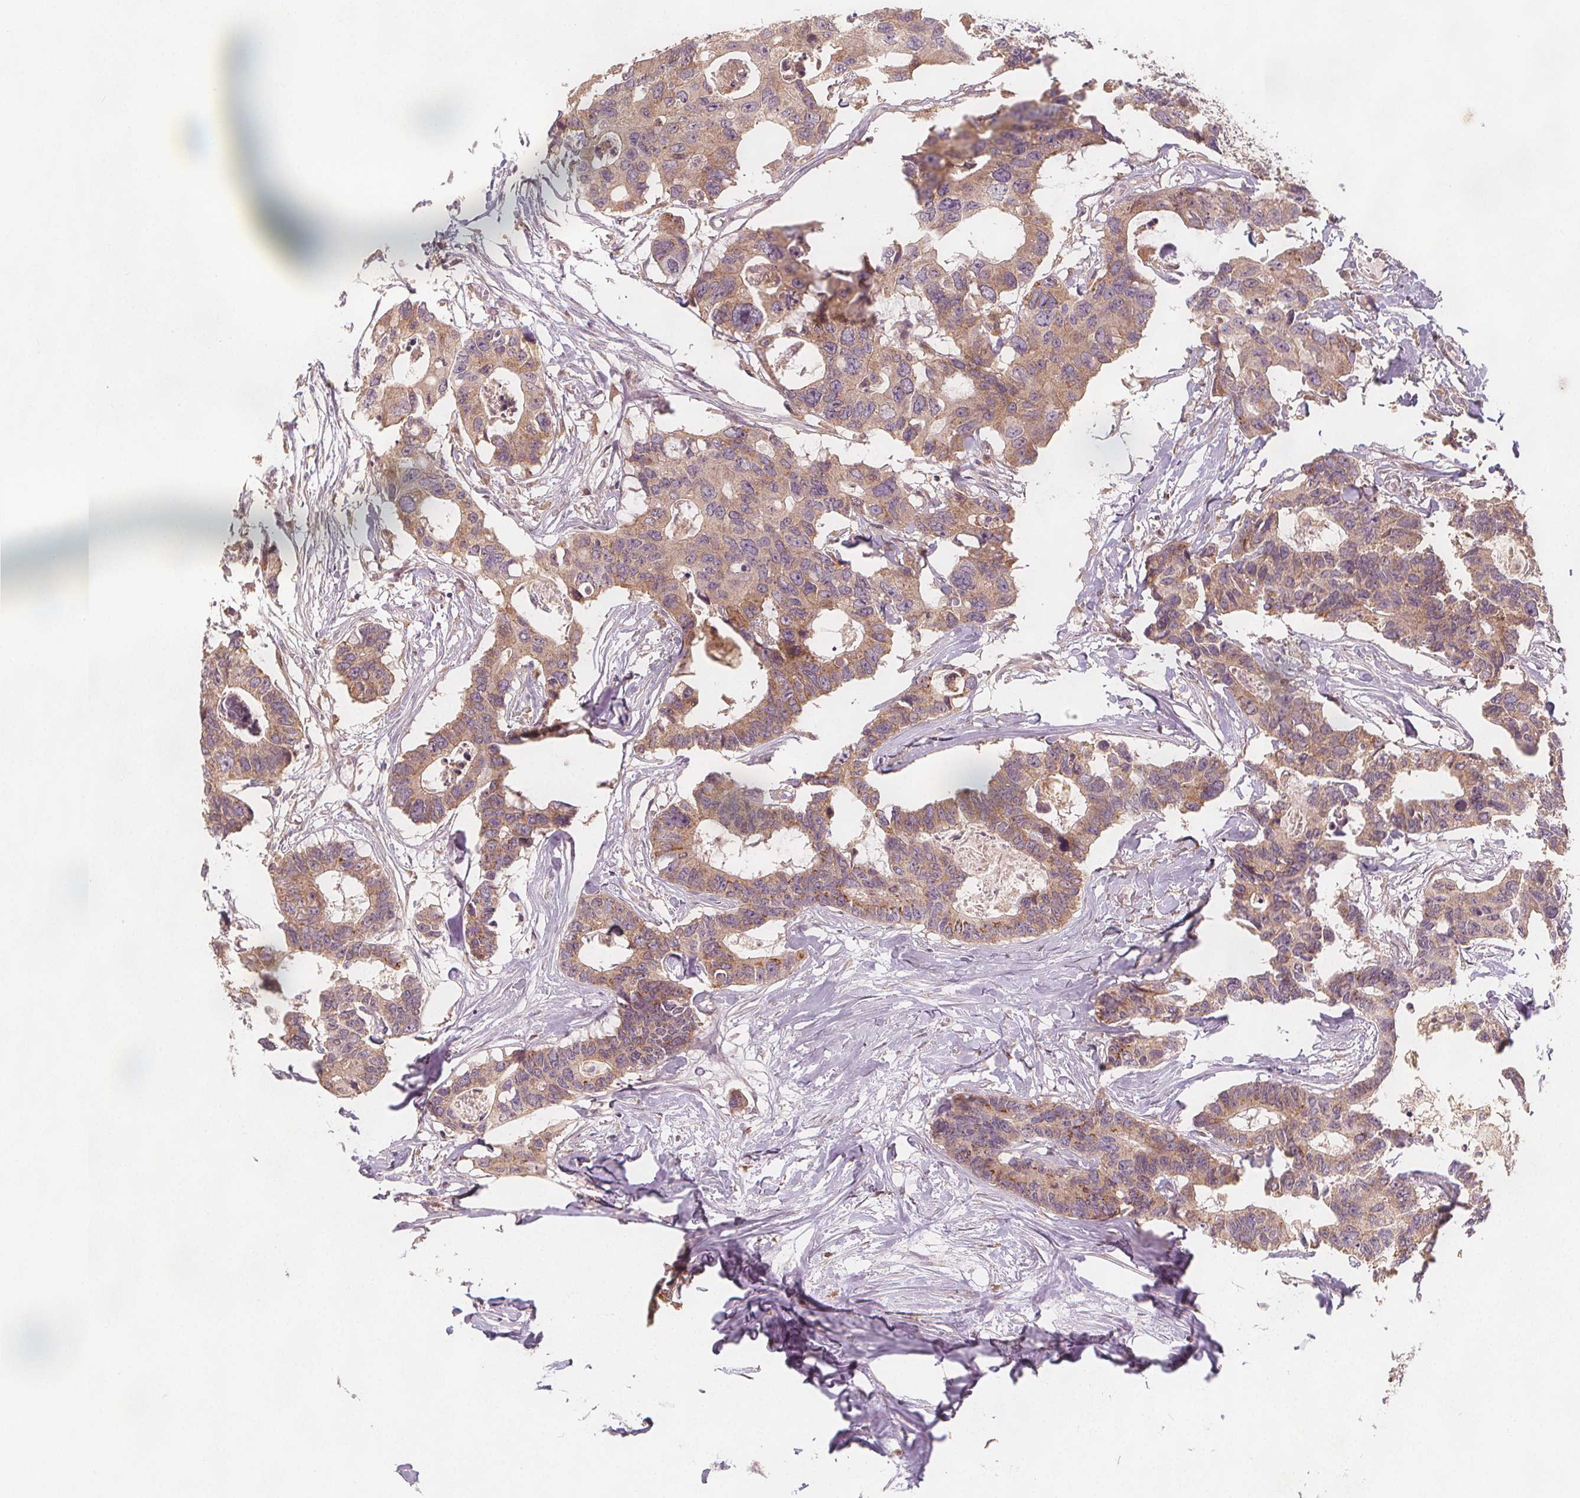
{"staining": {"intensity": "weak", "quantity": ">75%", "location": "cytoplasmic/membranous"}, "tissue": "colorectal cancer", "cell_type": "Tumor cells", "image_type": "cancer", "snomed": [{"axis": "morphology", "description": "Adenocarcinoma, NOS"}, {"axis": "topography", "description": "Rectum"}], "caption": "Adenocarcinoma (colorectal) tissue demonstrates weak cytoplasmic/membranous positivity in about >75% of tumor cells, visualized by immunohistochemistry.", "gene": "NCSTN", "patient": {"sex": "male", "age": 57}}